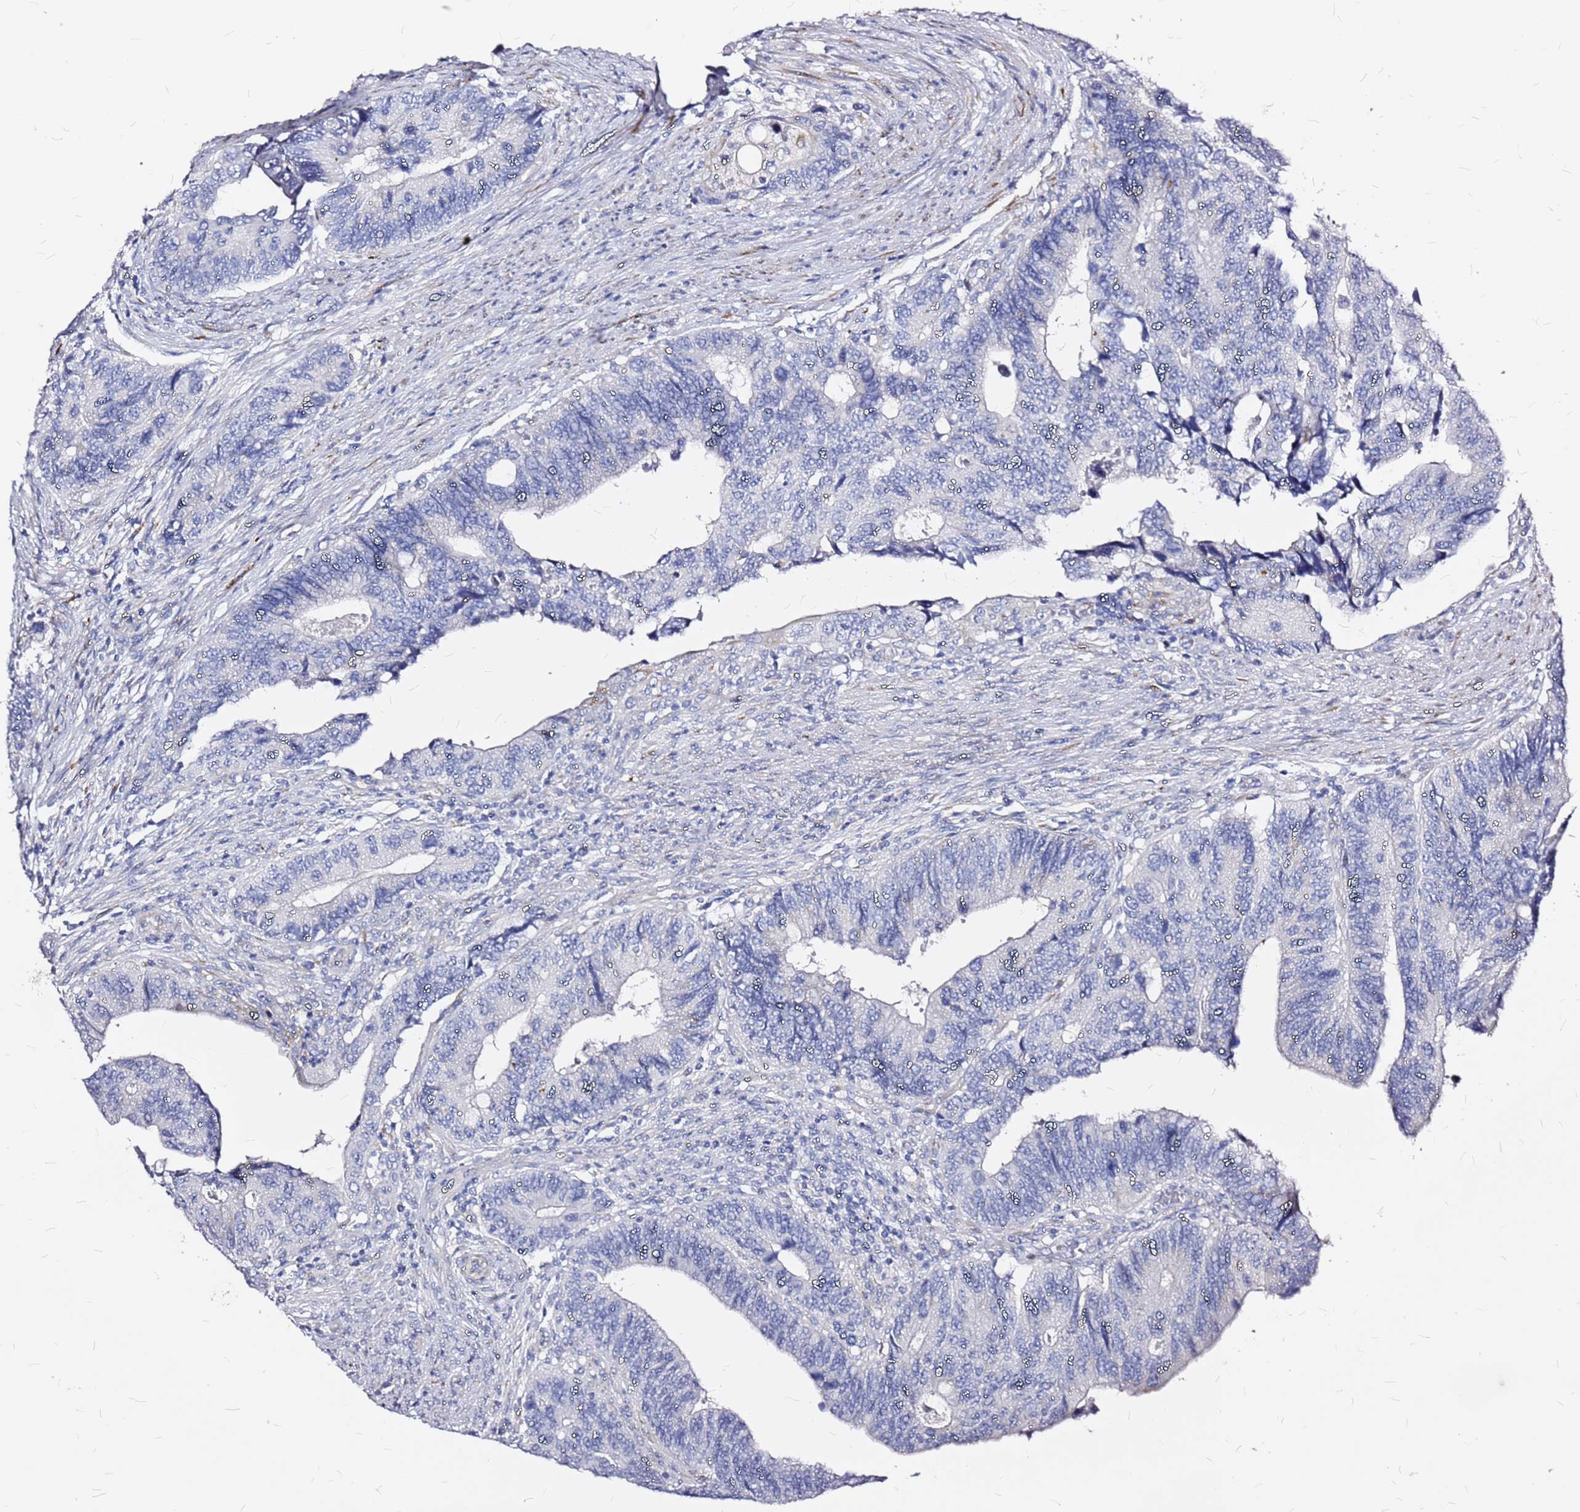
{"staining": {"intensity": "negative", "quantity": "none", "location": "none"}, "tissue": "colorectal cancer", "cell_type": "Tumor cells", "image_type": "cancer", "snomed": [{"axis": "morphology", "description": "Adenocarcinoma, NOS"}, {"axis": "topography", "description": "Colon"}], "caption": "High power microscopy micrograph of an IHC histopathology image of colorectal cancer, revealing no significant expression in tumor cells.", "gene": "CASD1", "patient": {"sex": "male", "age": 87}}